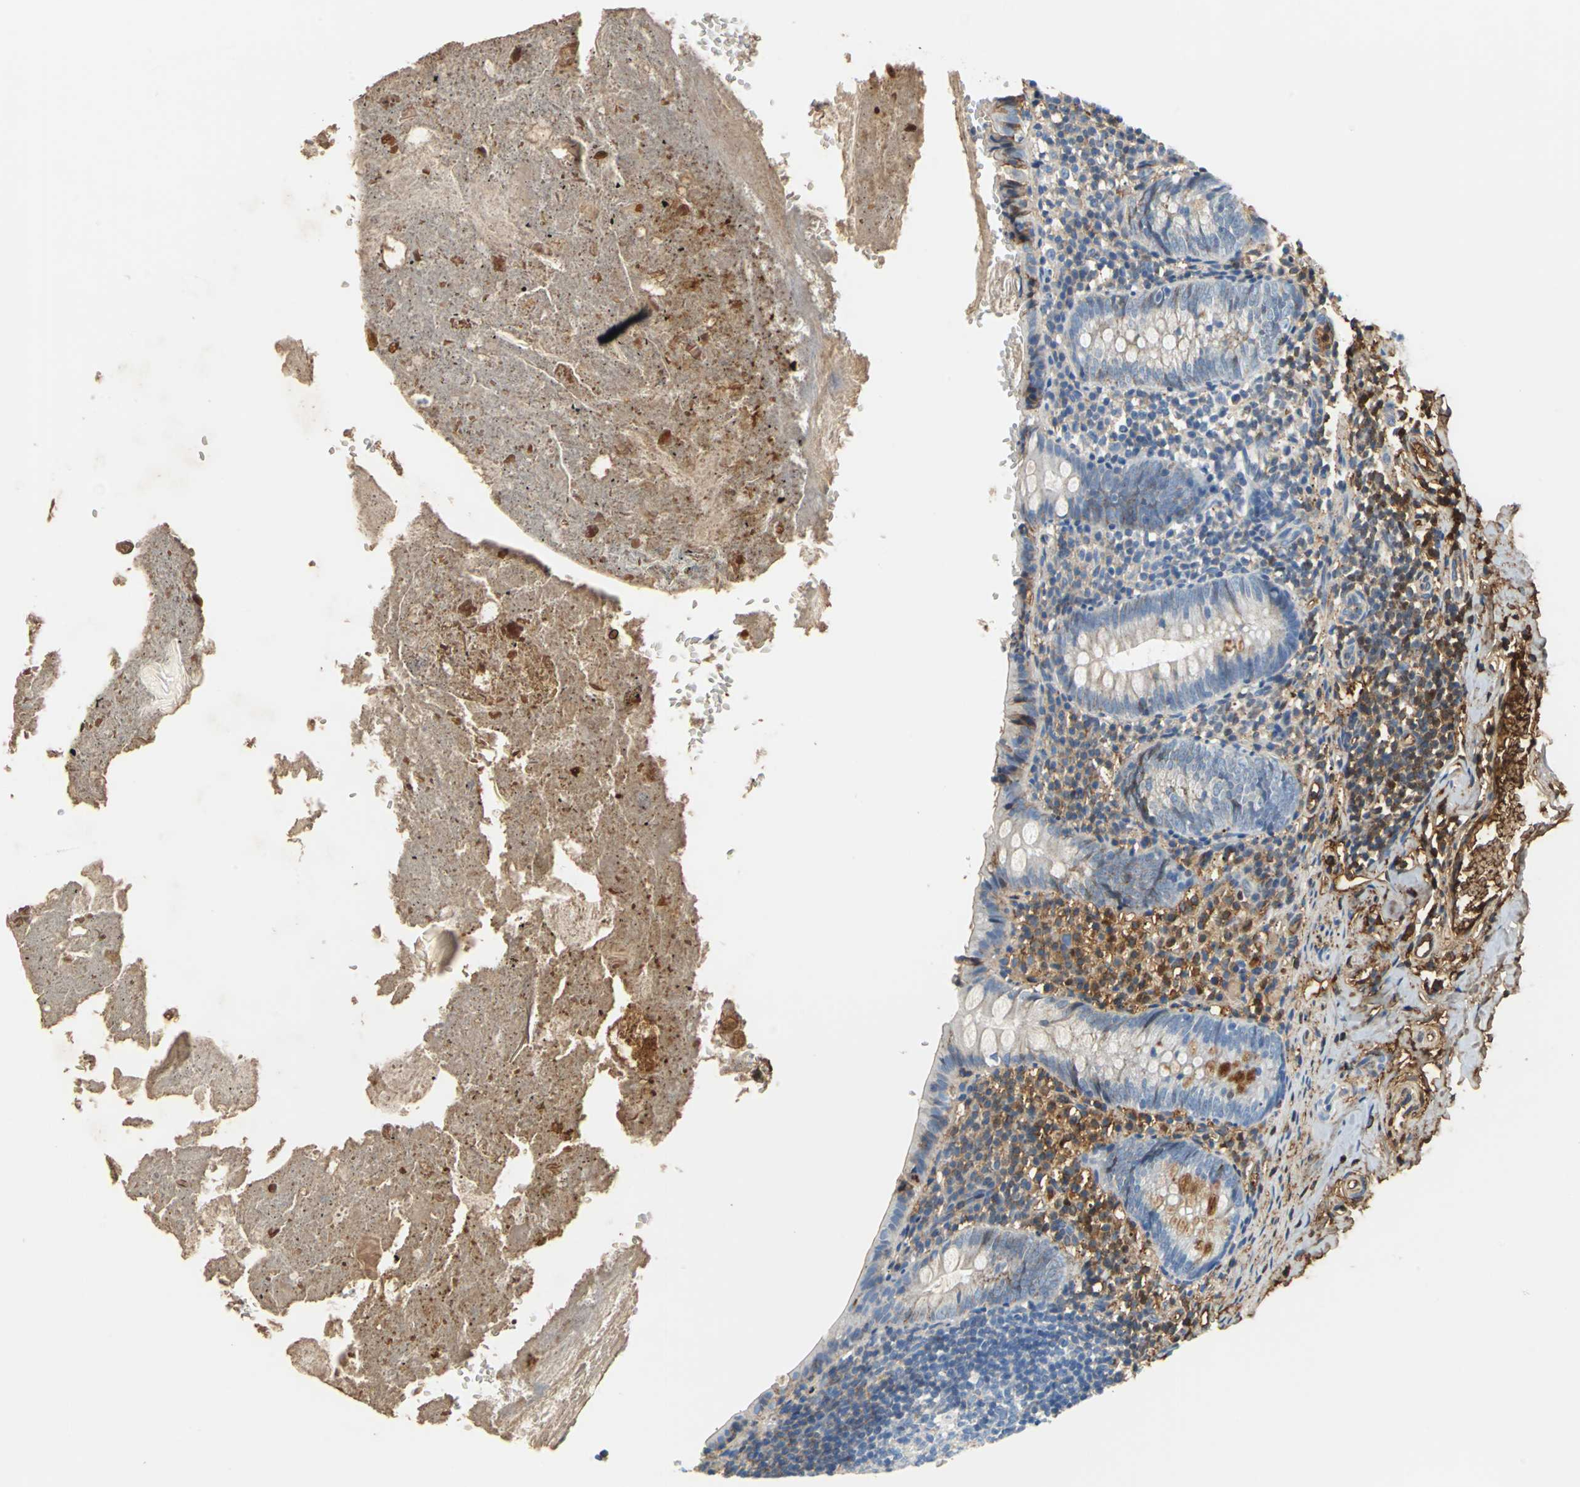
{"staining": {"intensity": "moderate", "quantity": "<25%", "location": "cytoplasmic/membranous"}, "tissue": "appendix", "cell_type": "Glandular cells", "image_type": "normal", "snomed": [{"axis": "morphology", "description": "Normal tissue, NOS"}, {"axis": "topography", "description": "Appendix"}], "caption": "Glandular cells display low levels of moderate cytoplasmic/membranous expression in about <25% of cells in normal appendix.", "gene": "ALB", "patient": {"sex": "female", "age": 10}}